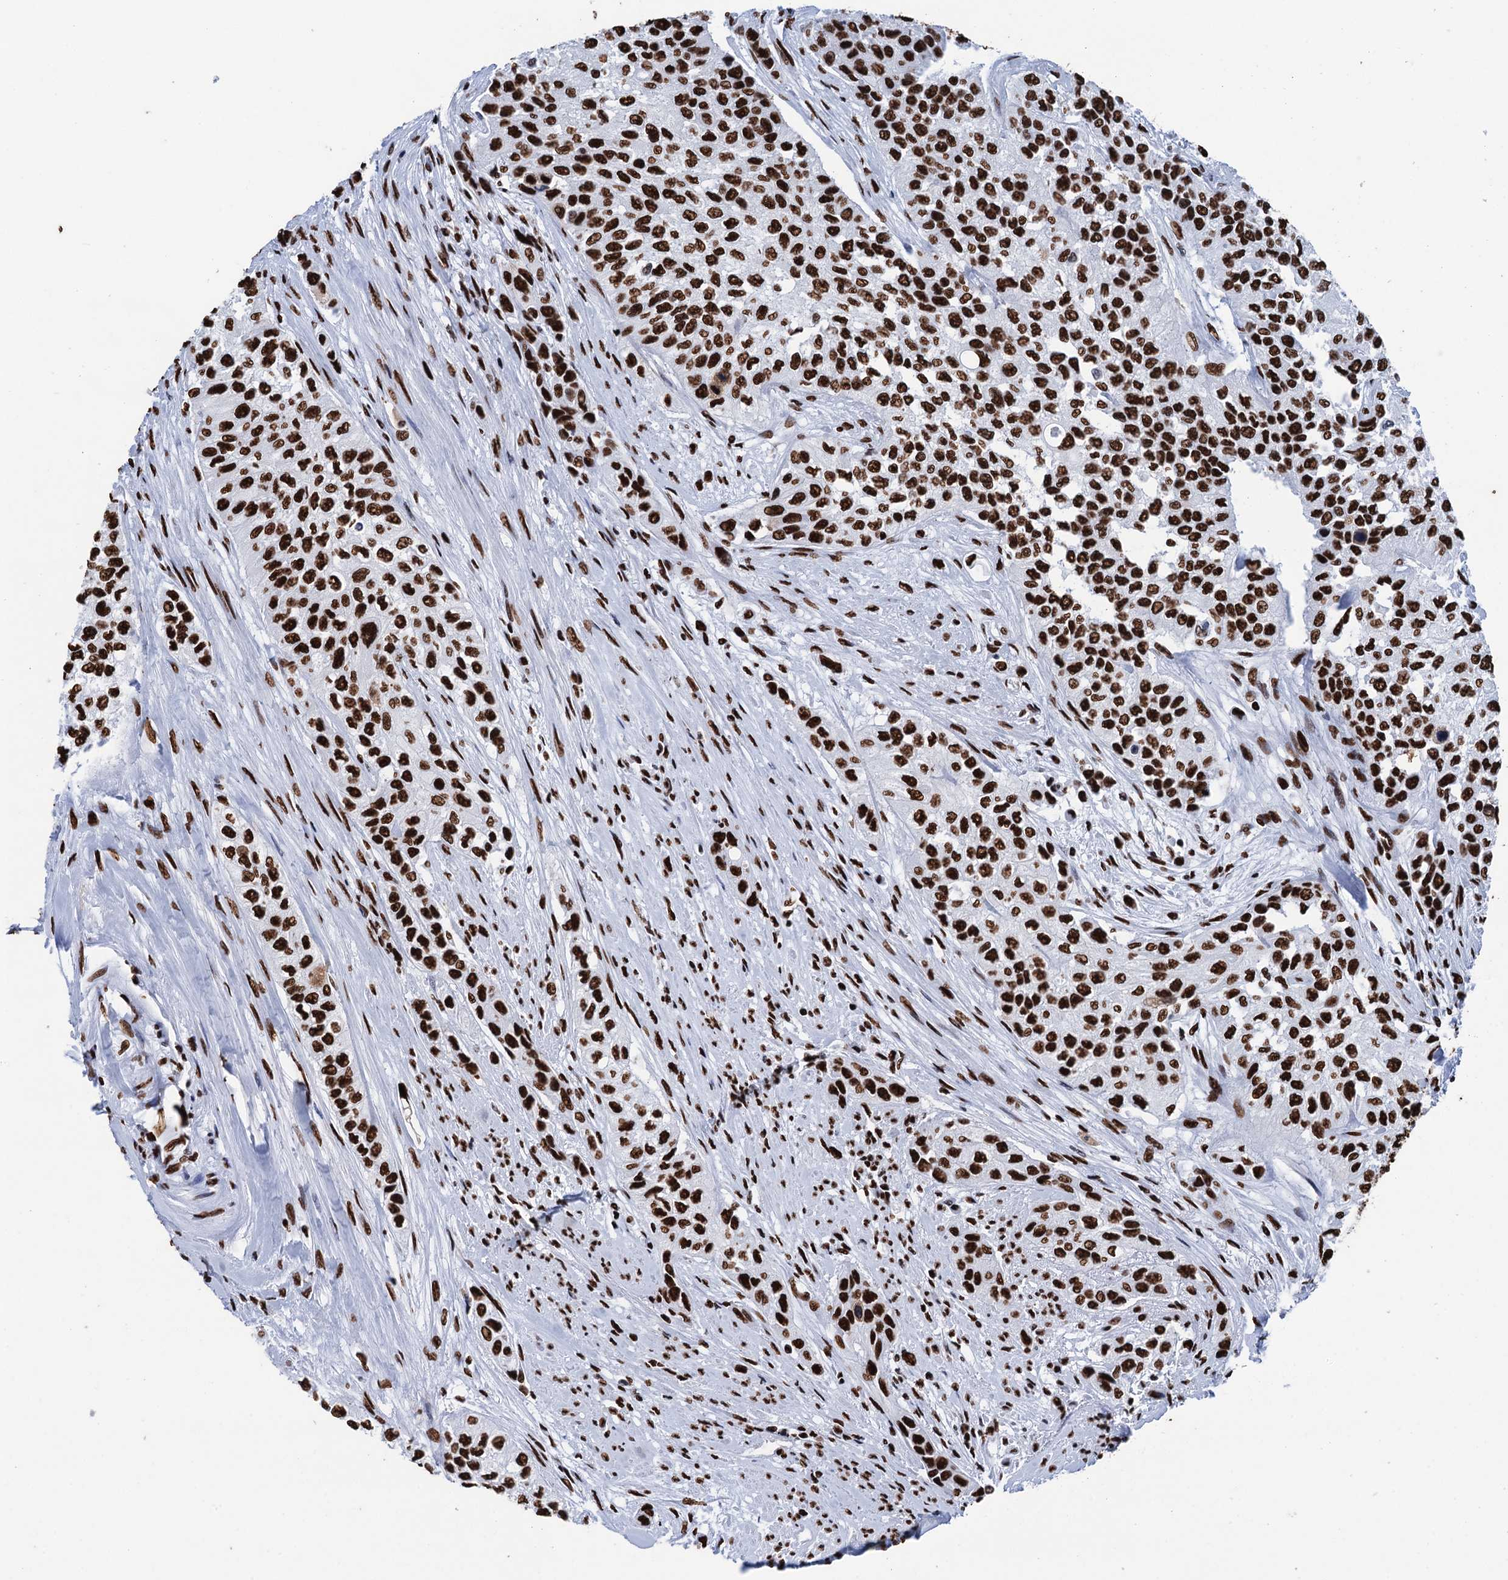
{"staining": {"intensity": "strong", "quantity": ">75%", "location": "nuclear"}, "tissue": "urothelial cancer", "cell_type": "Tumor cells", "image_type": "cancer", "snomed": [{"axis": "morphology", "description": "Normal tissue, NOS"}, {"axis": "morphology", "description": "Urothelial carcinoma, High grade"}, {"axis": "topography", "description": "Vascular tissue"}, {"axis": "topography", "description": "Urinary bladder"}], "caption": "High-grade urothelial carcinoma stained with a protein marker shows strong staining in tumor cells.", "gene": "UBA2", "patient": {"sex": "female", "age": 56}}